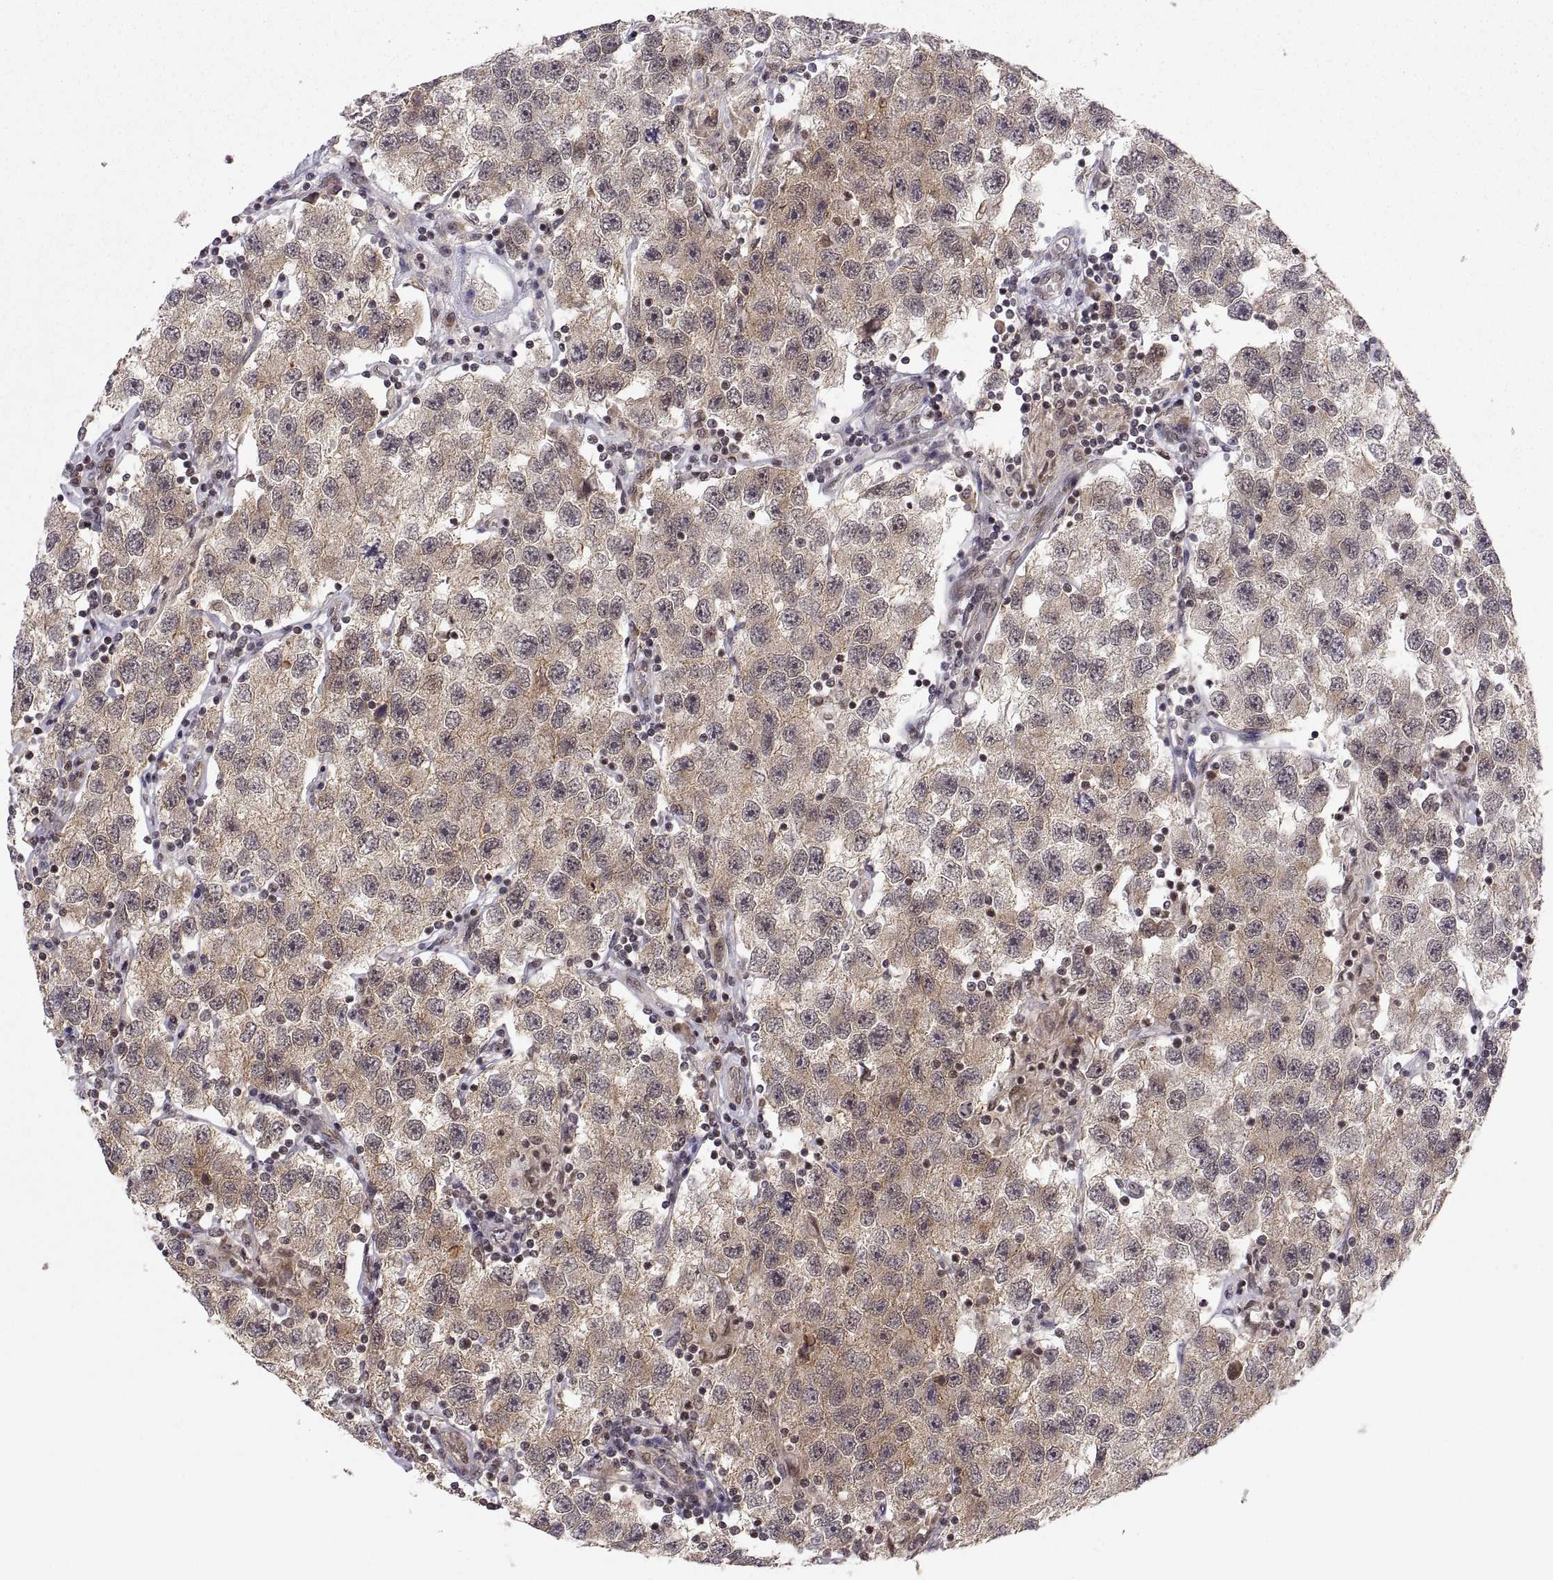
{"staining": {"intensity": "moderate", "quantity": "25%-75%", "location": "cytoplasmic/membranous"}, "tissue": "testis cancer", "cell_type": "Tumor cells", "image_type": "cancer", "snomed": [{"axis": "morphology", "description": "Seminoma, NOS"}, {"axis": "topography", "description": "Testis"}], "caption": "Tumor cells demonstrate medium levels of moderate cytoplasmic/membranous expression in about 25%-75% of cells in human testis cancer (seminoma).", "gene": "ABL2", "patient": {"sex": "male", "age": 26}}